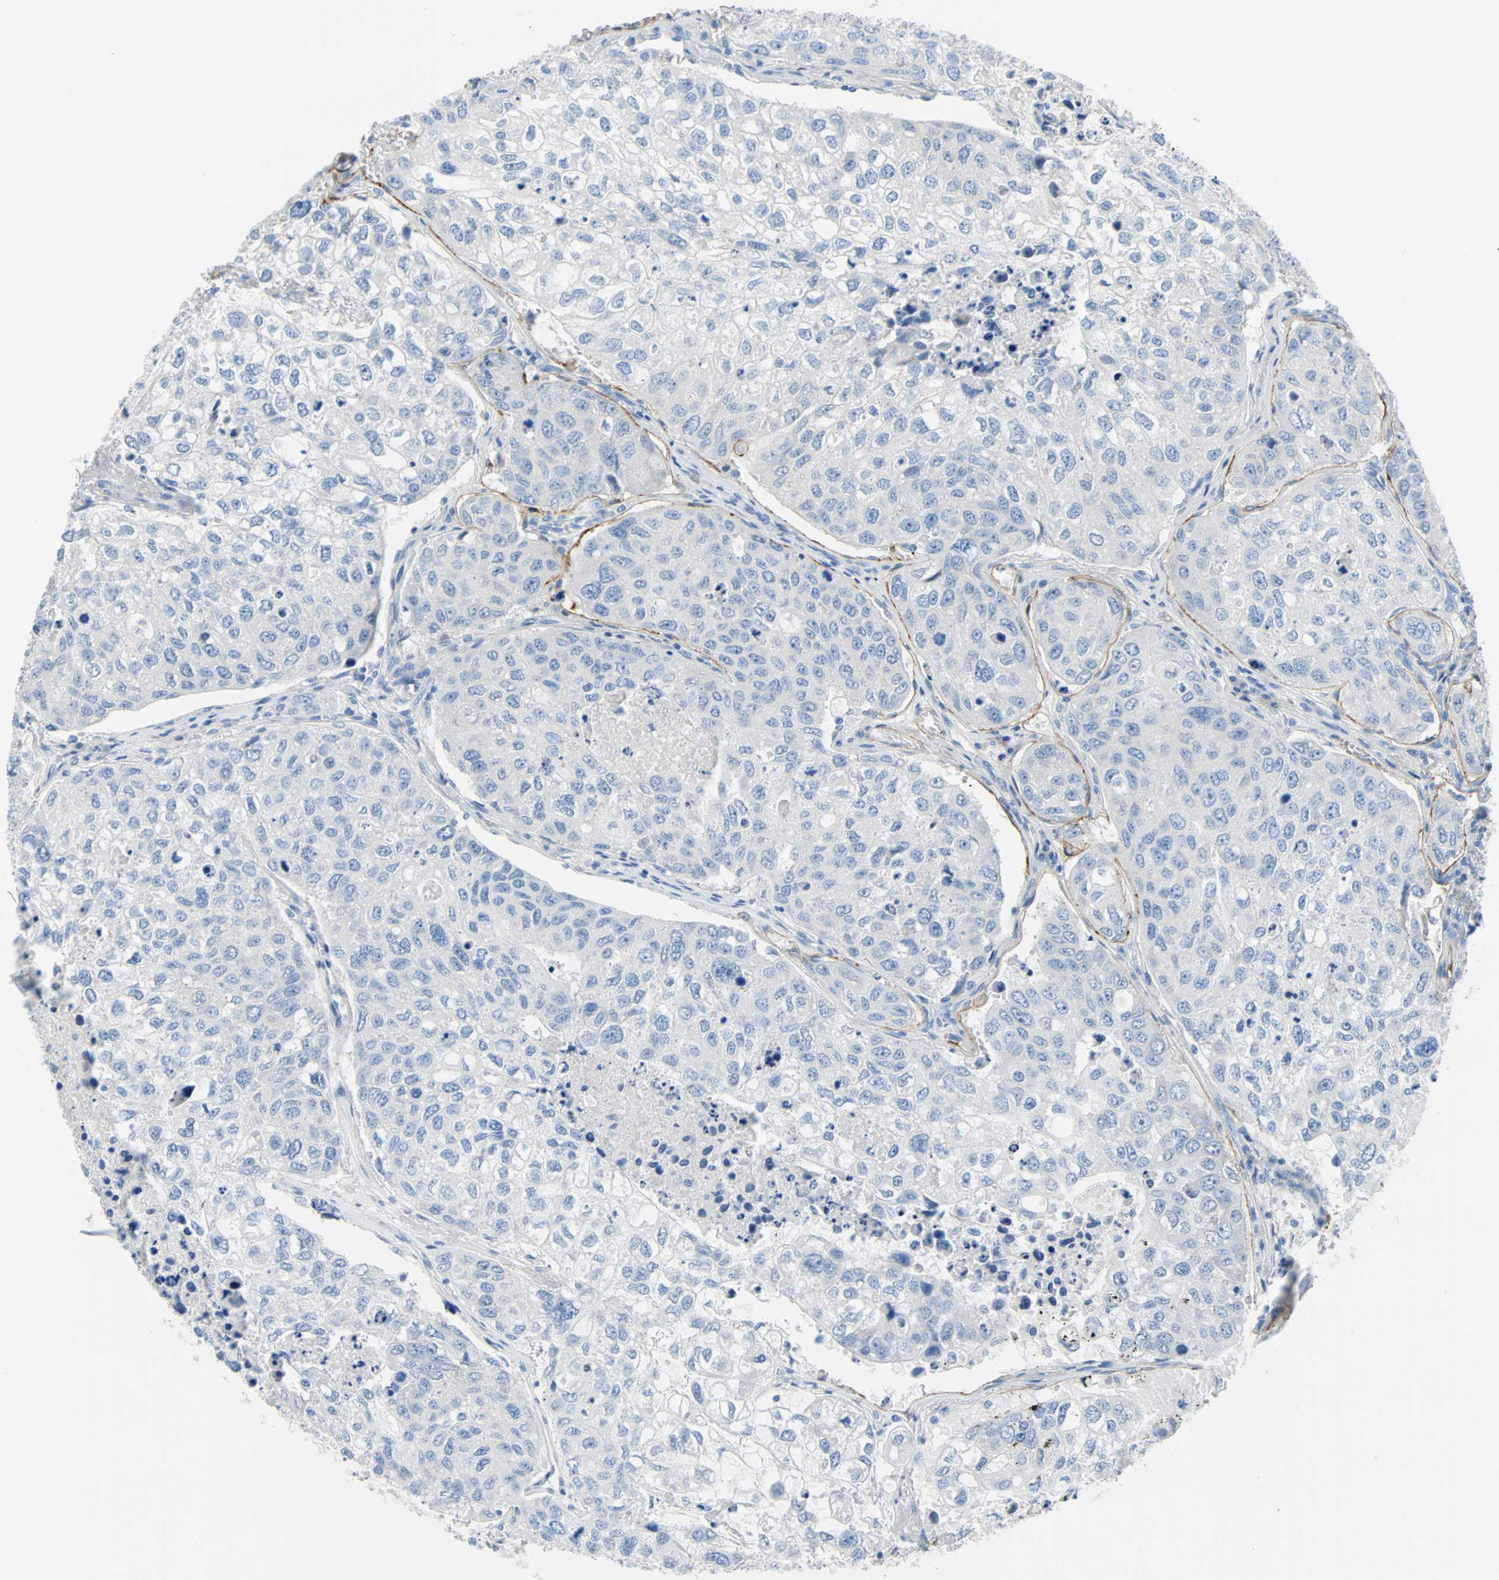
{"staining": {"intensity": "negative", "quantity": "none", "location": "none"}, "tissue": "urothelial cancer", "cell_type": "Tumor cells", "image_type": "cancer", "snomed": [{"axis": "morphology", "description": "Urothelial carcinoma, High grade"}, {"axis": "topography", "description": "Lymph node"}, {"axis": "topography", "description": "Urinary bladder"}], "caption": "DAB immunohistochemical staining of urothelial cancer exhibits no significant staining in tumor cells. Brightfield microscopy of immunohistochemistry (IHC) stained with DAB (brown) and hematoxylin (blue), captured at high magnification.", "gene": "PDPN", "patient": {"sex": "male", "age": 51}}